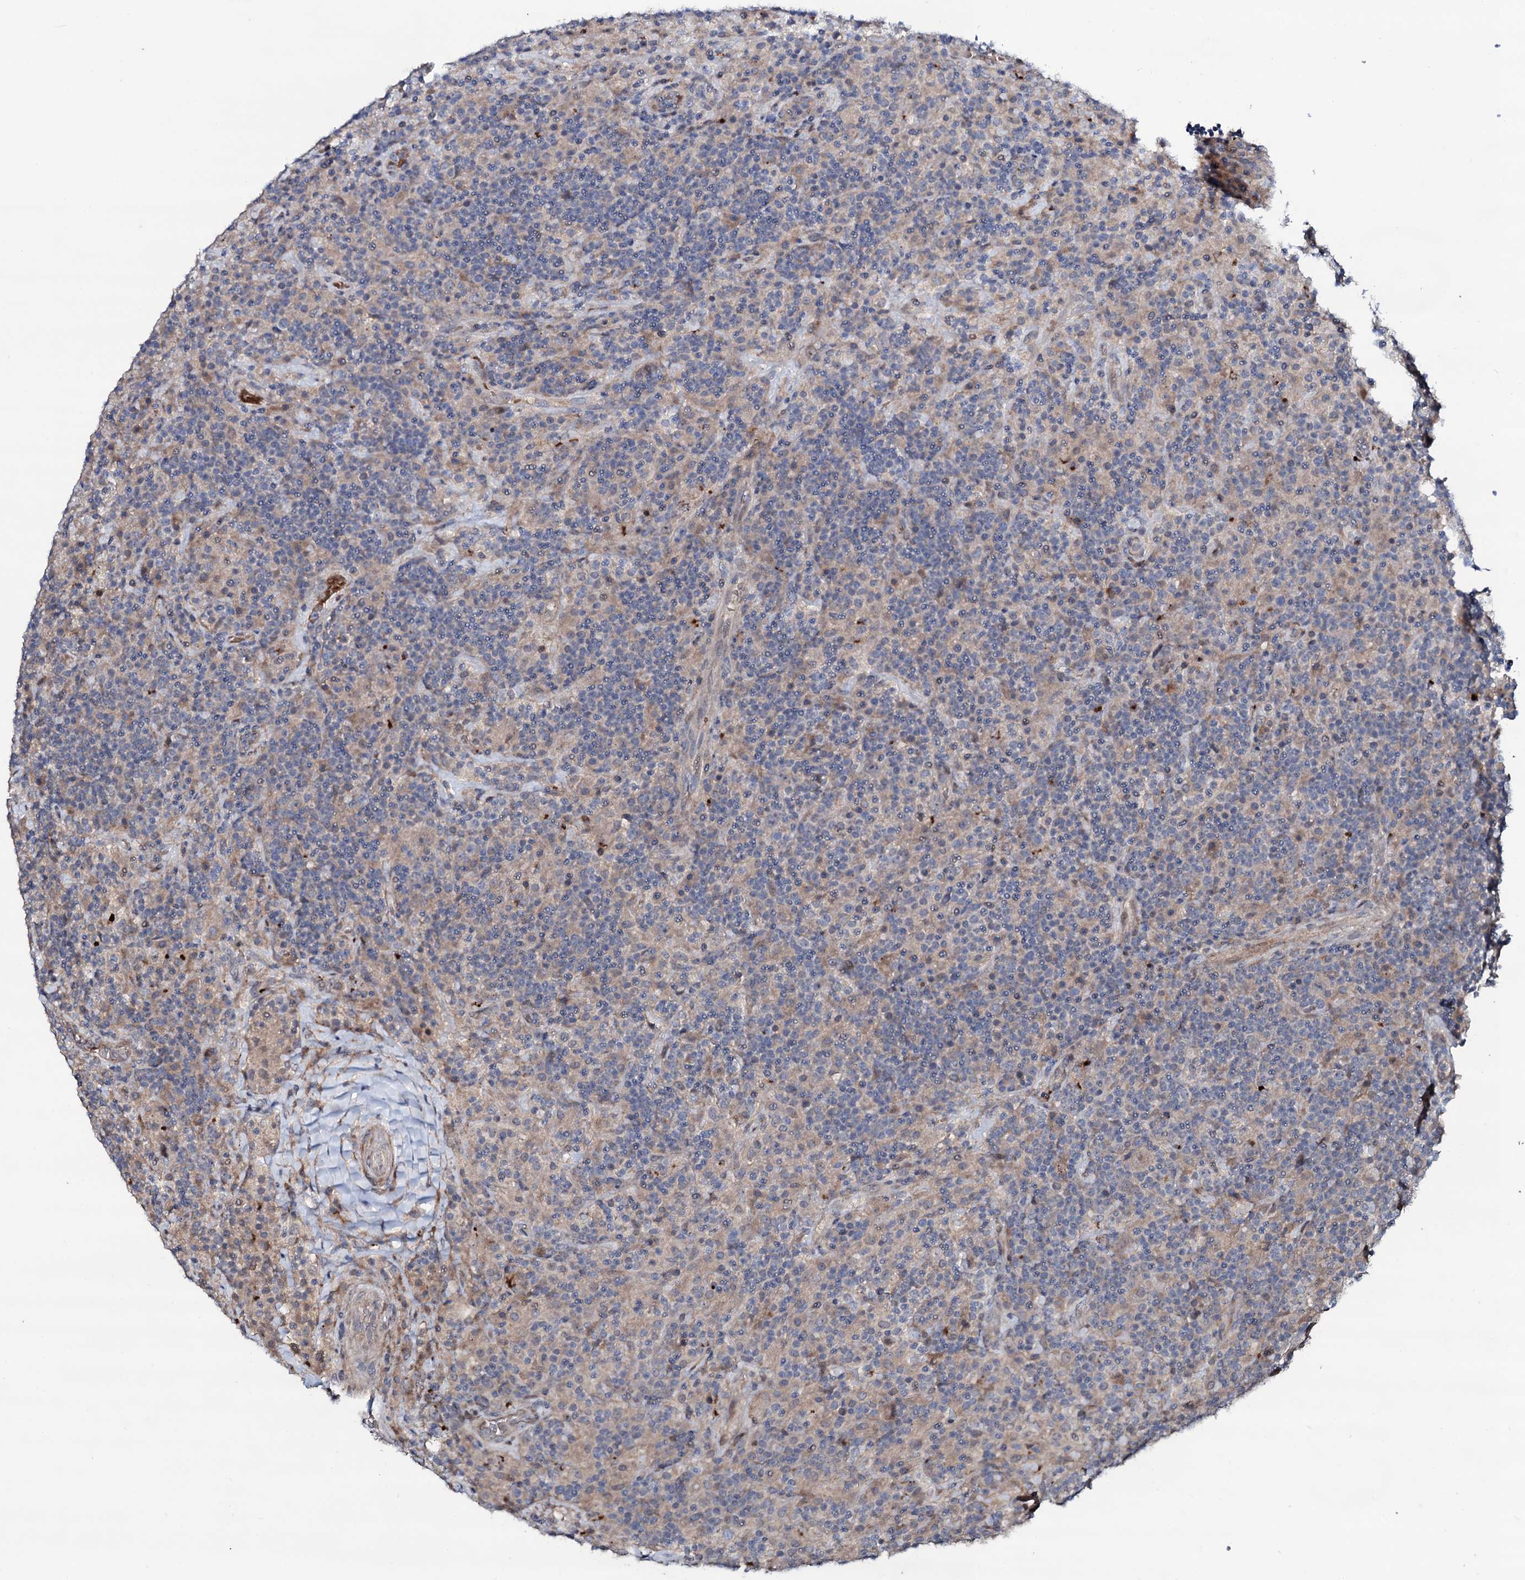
{"staining": {"intensity": "weak", "quantity": "<25%", "location": "cytoplasmic/membranous"}, "tissue": "lymphoma", "cell_type": "Tumor cells", "image_type": "cancer", "snomed": [{"axis": "morphology", "description": "Hodgkin's disease, NOS"}, {"axis": "topography", "description": "Lymph node"}], "caption": "Tumor cells are negative for brown protein staining in Hodgkin's disease.", "gene": "COG6", "patient": {"sex": "male", "age": 70}}